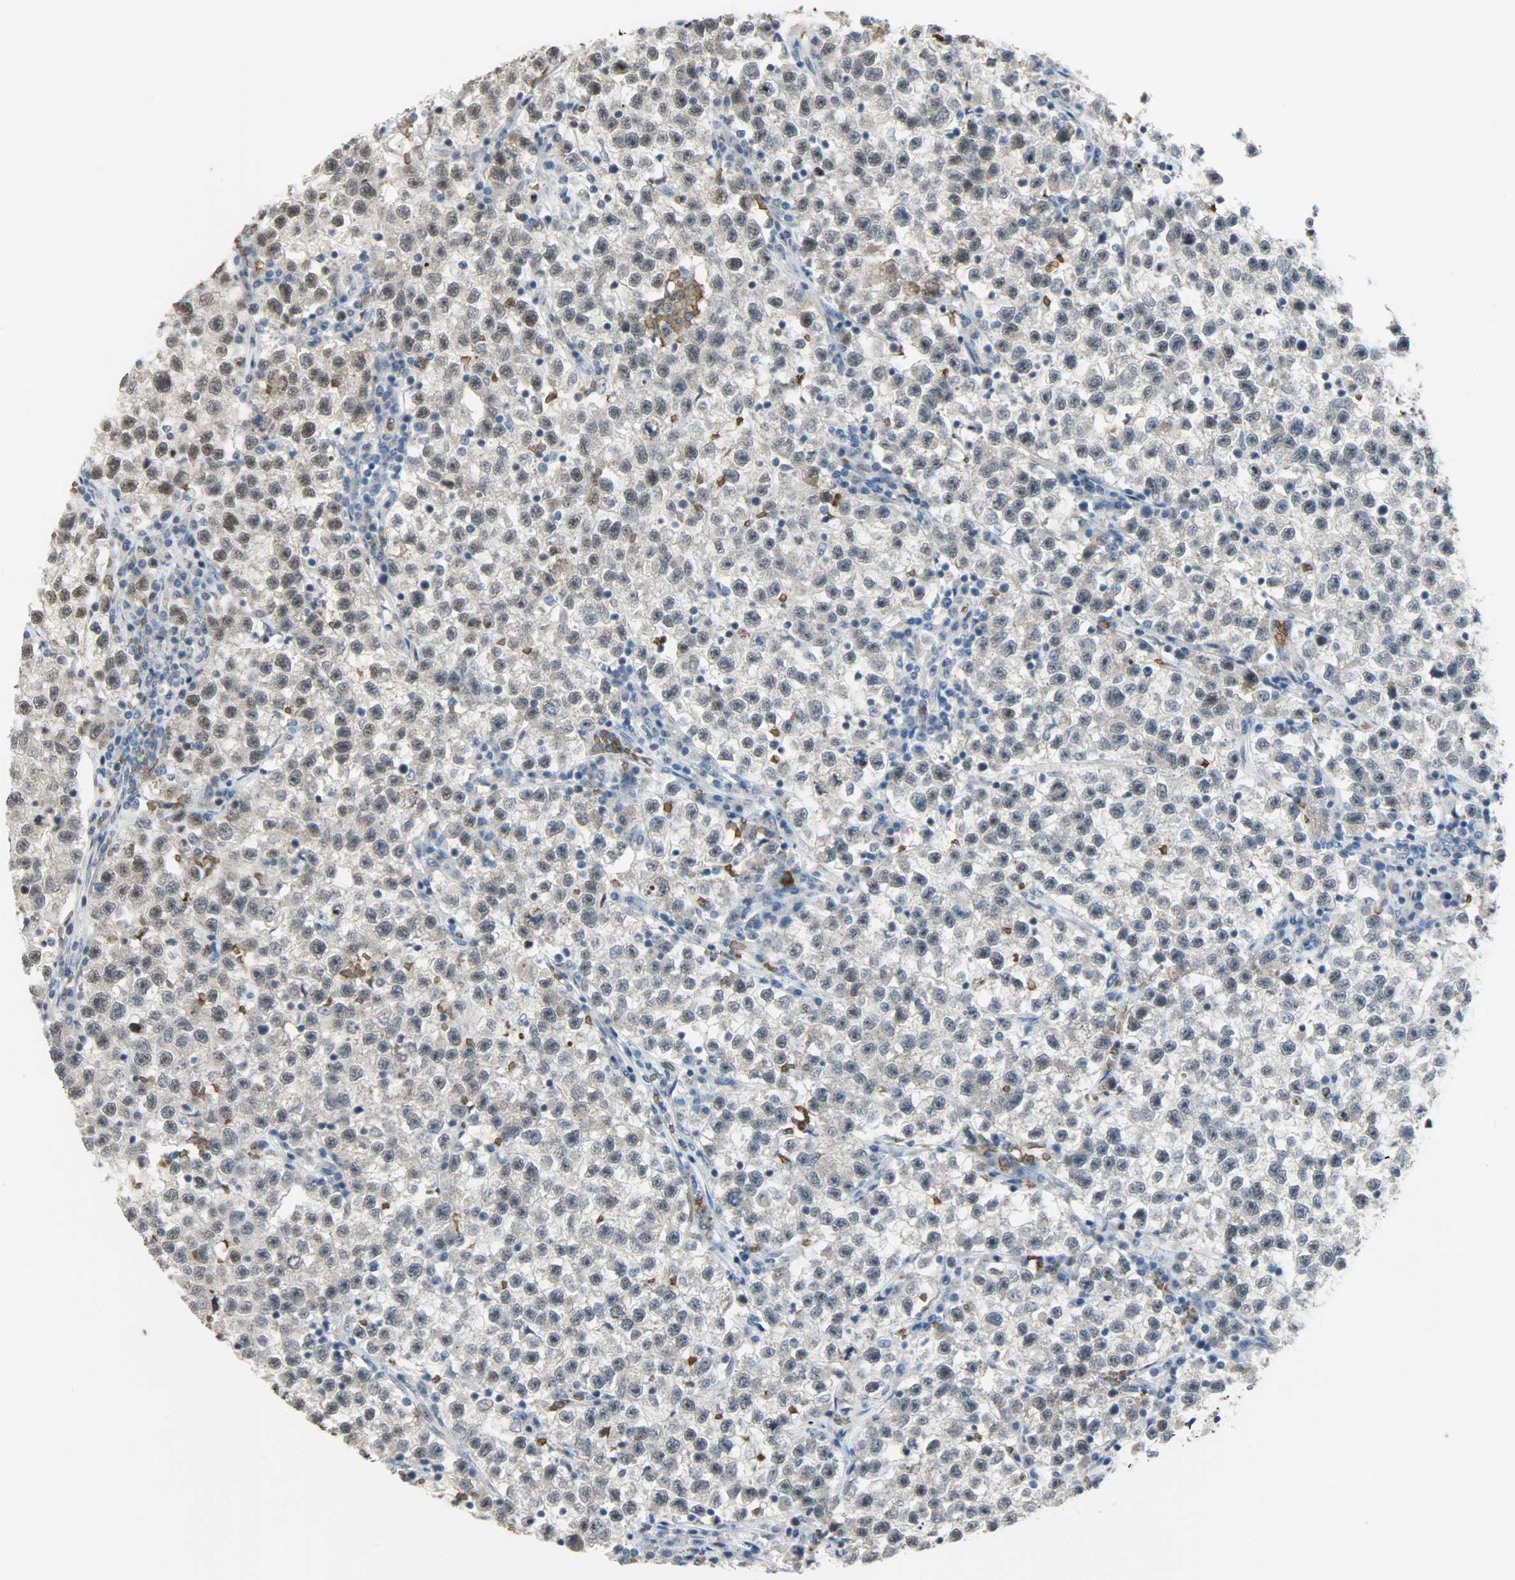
{"staining": {"intensity": "moderate", "quantity": "<25%", "location": "cytoplasmic/membranous,nuclear"}, "tissue": "testis cancer", "cell_type": "Tumor cells", "image_type": "cancer", "snomed": [{"axis": "morphology", "description": "Seminoma, NOS"}, {"axis": "topography", "description": "Testis"}], "caption": "High-power microscopy captured an IHC photomicrograph of testis cancer, revealing moderate cytoplasmic/membranous and nuclear positivity in approximately <25% of tumor cells. (Brightfield microscopy of DAB IHC at high magnification).", "gene": "SNAI1", "patient": {"sex": "male", "age": 22}}